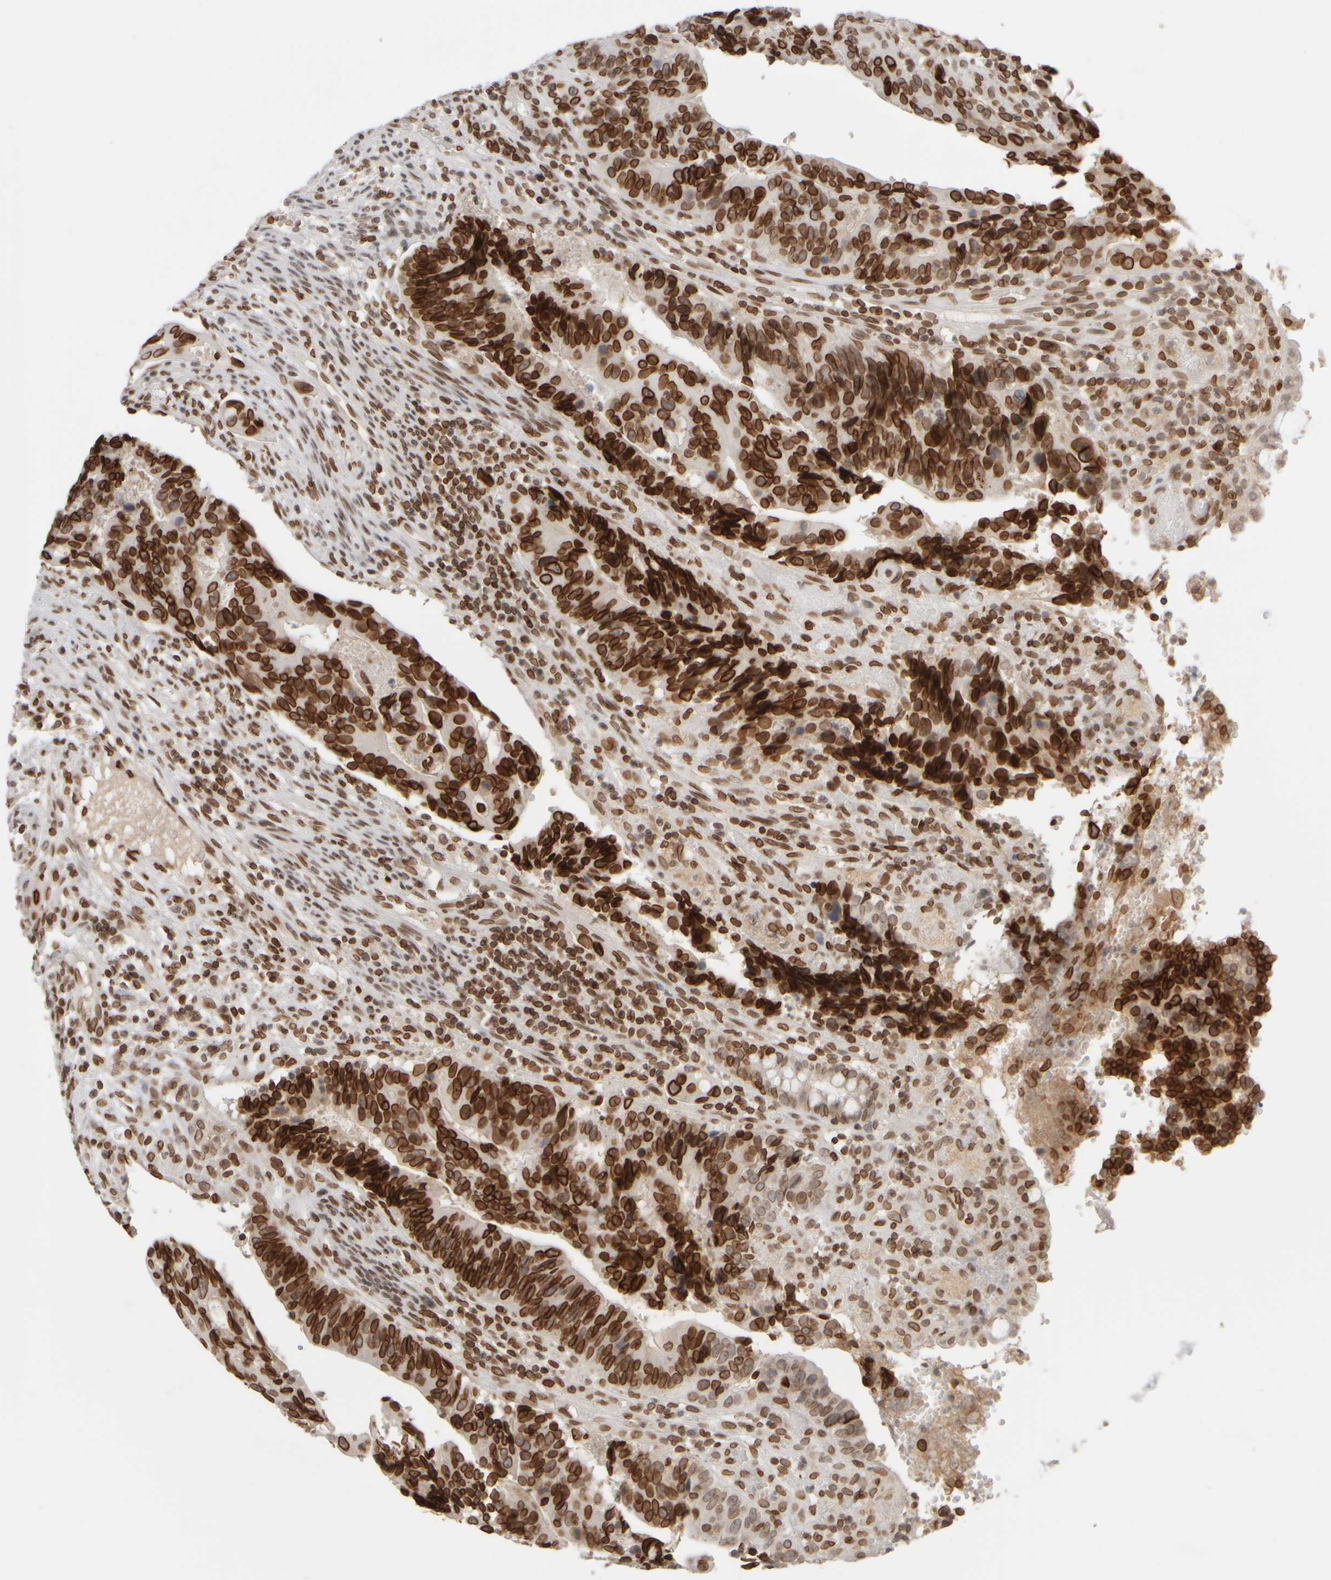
{"staining": {"intensity": "strong", "quantity": ">75%", "location": "cytoplasmic/membranous,nuclear"}, "tissue": "colorectal cancer", "cell_type": "Tumor cells", "image_type": "cancer", "snomed": [{"axis": "morphology", "description": "Adenocarcinoma, NOS"}, {"axis": "topography", "description": "Colon"}], "caption": "An IHC micrograph of tumor tissue is shown. Protein staining in brown highlights strong cytoplasmic/membranous and nuclear positivity in adenocarcinoma (colorectal) within tumor cells.", "gene": "ZC3HC1", "patient": {"sex": "female", "age": 57}}